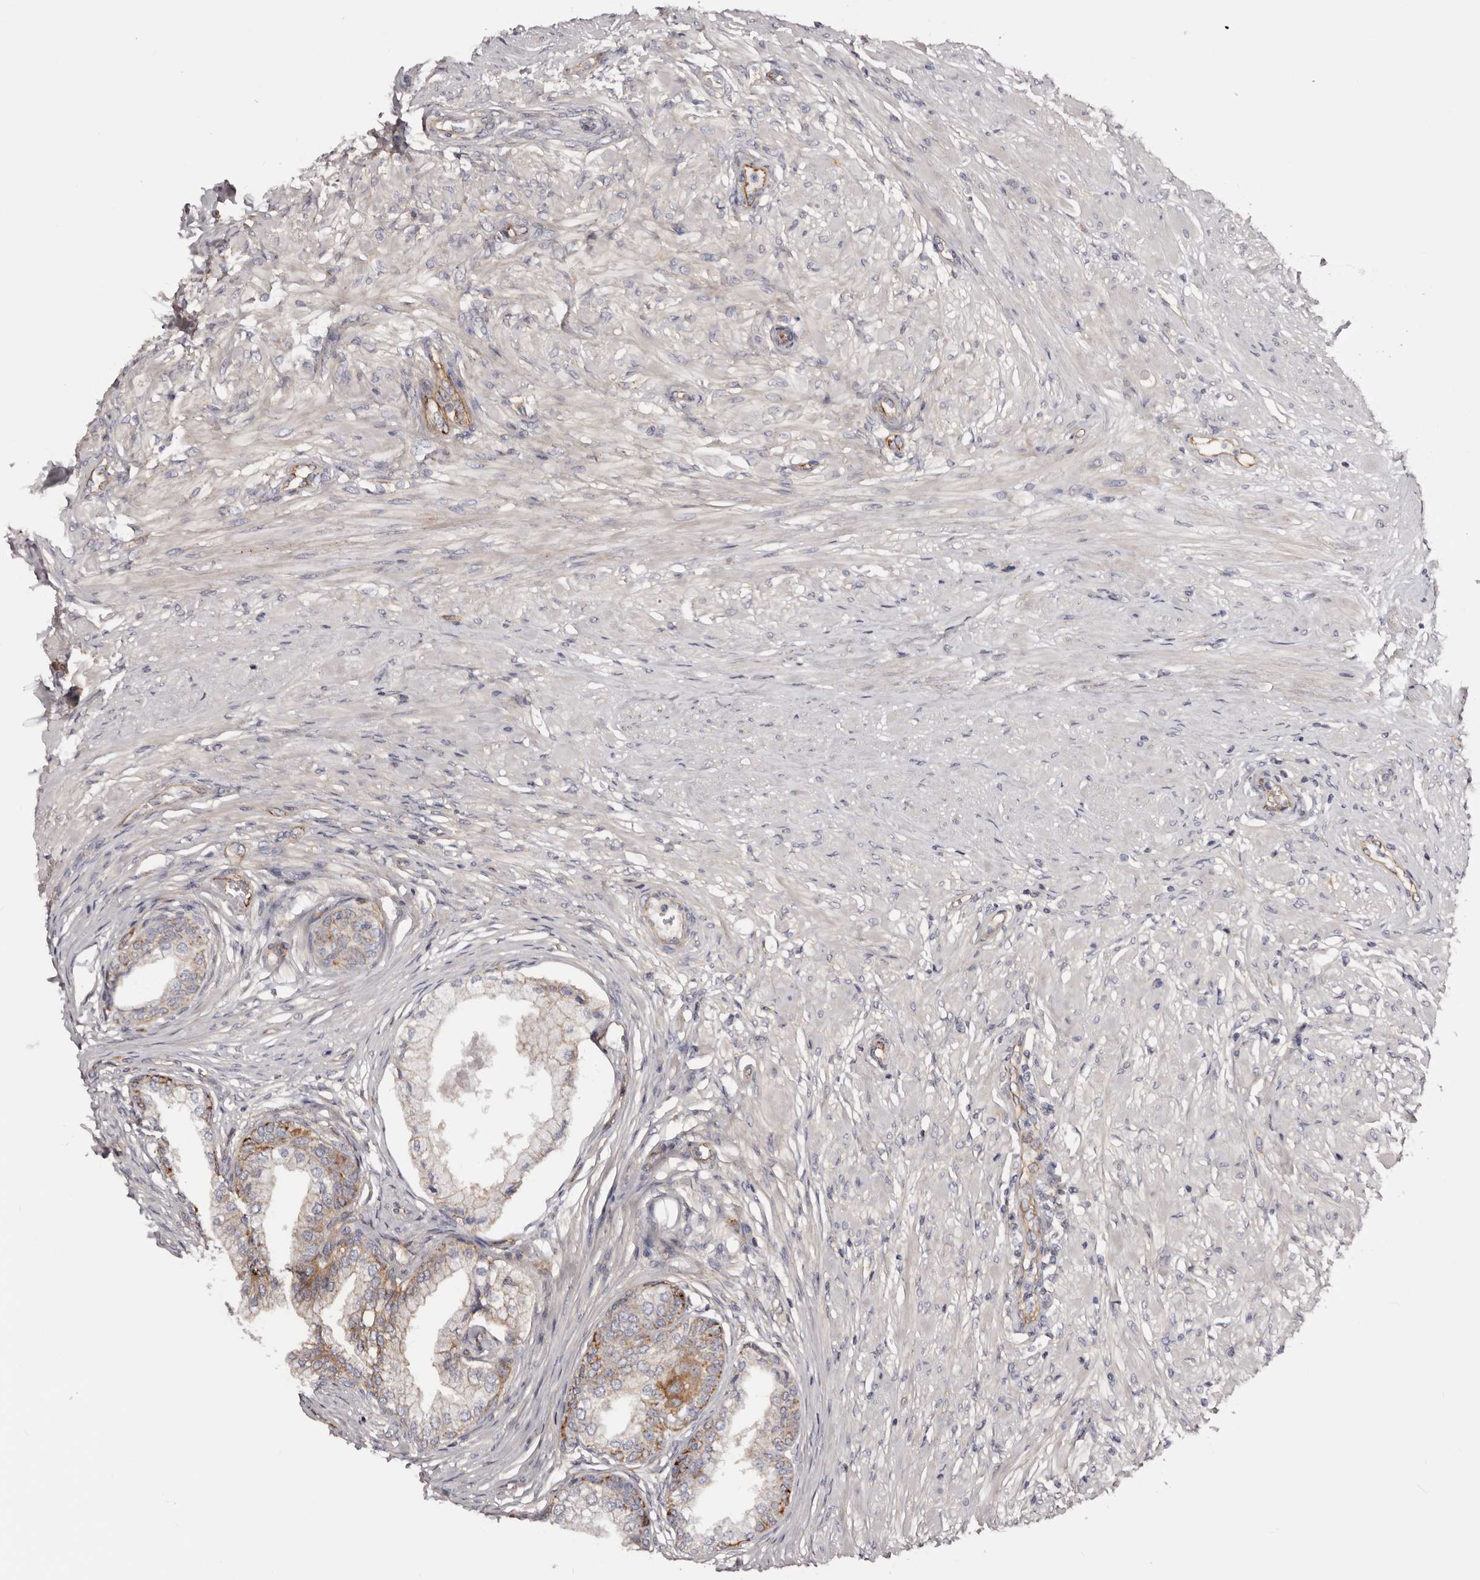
{"staining": {"intensity": "moderate", "quantity": "<25%", "location": "cytoplasmic/membranous"}, "tissue": "prostate", "cell_type": "Glandular cells", "image_type": "normal", "snomed": [{"axis": "morphology", "description": "Normal tissue, NOS"}, {"axis": "morphology", "description": "Urothelial carcinoma, Low grade"}, {"axis": "topography", "description": "Urinary bladder"}, {"axis": "topography", "description": "Prostate"}], "caption": "Protein staining of benign prostate exhibits moderate cytoplasmic/membranous staining in approximately <25% of glandular cells.", "gene": "DMRT2", "patient": {"sex": "male", "age": 60}}